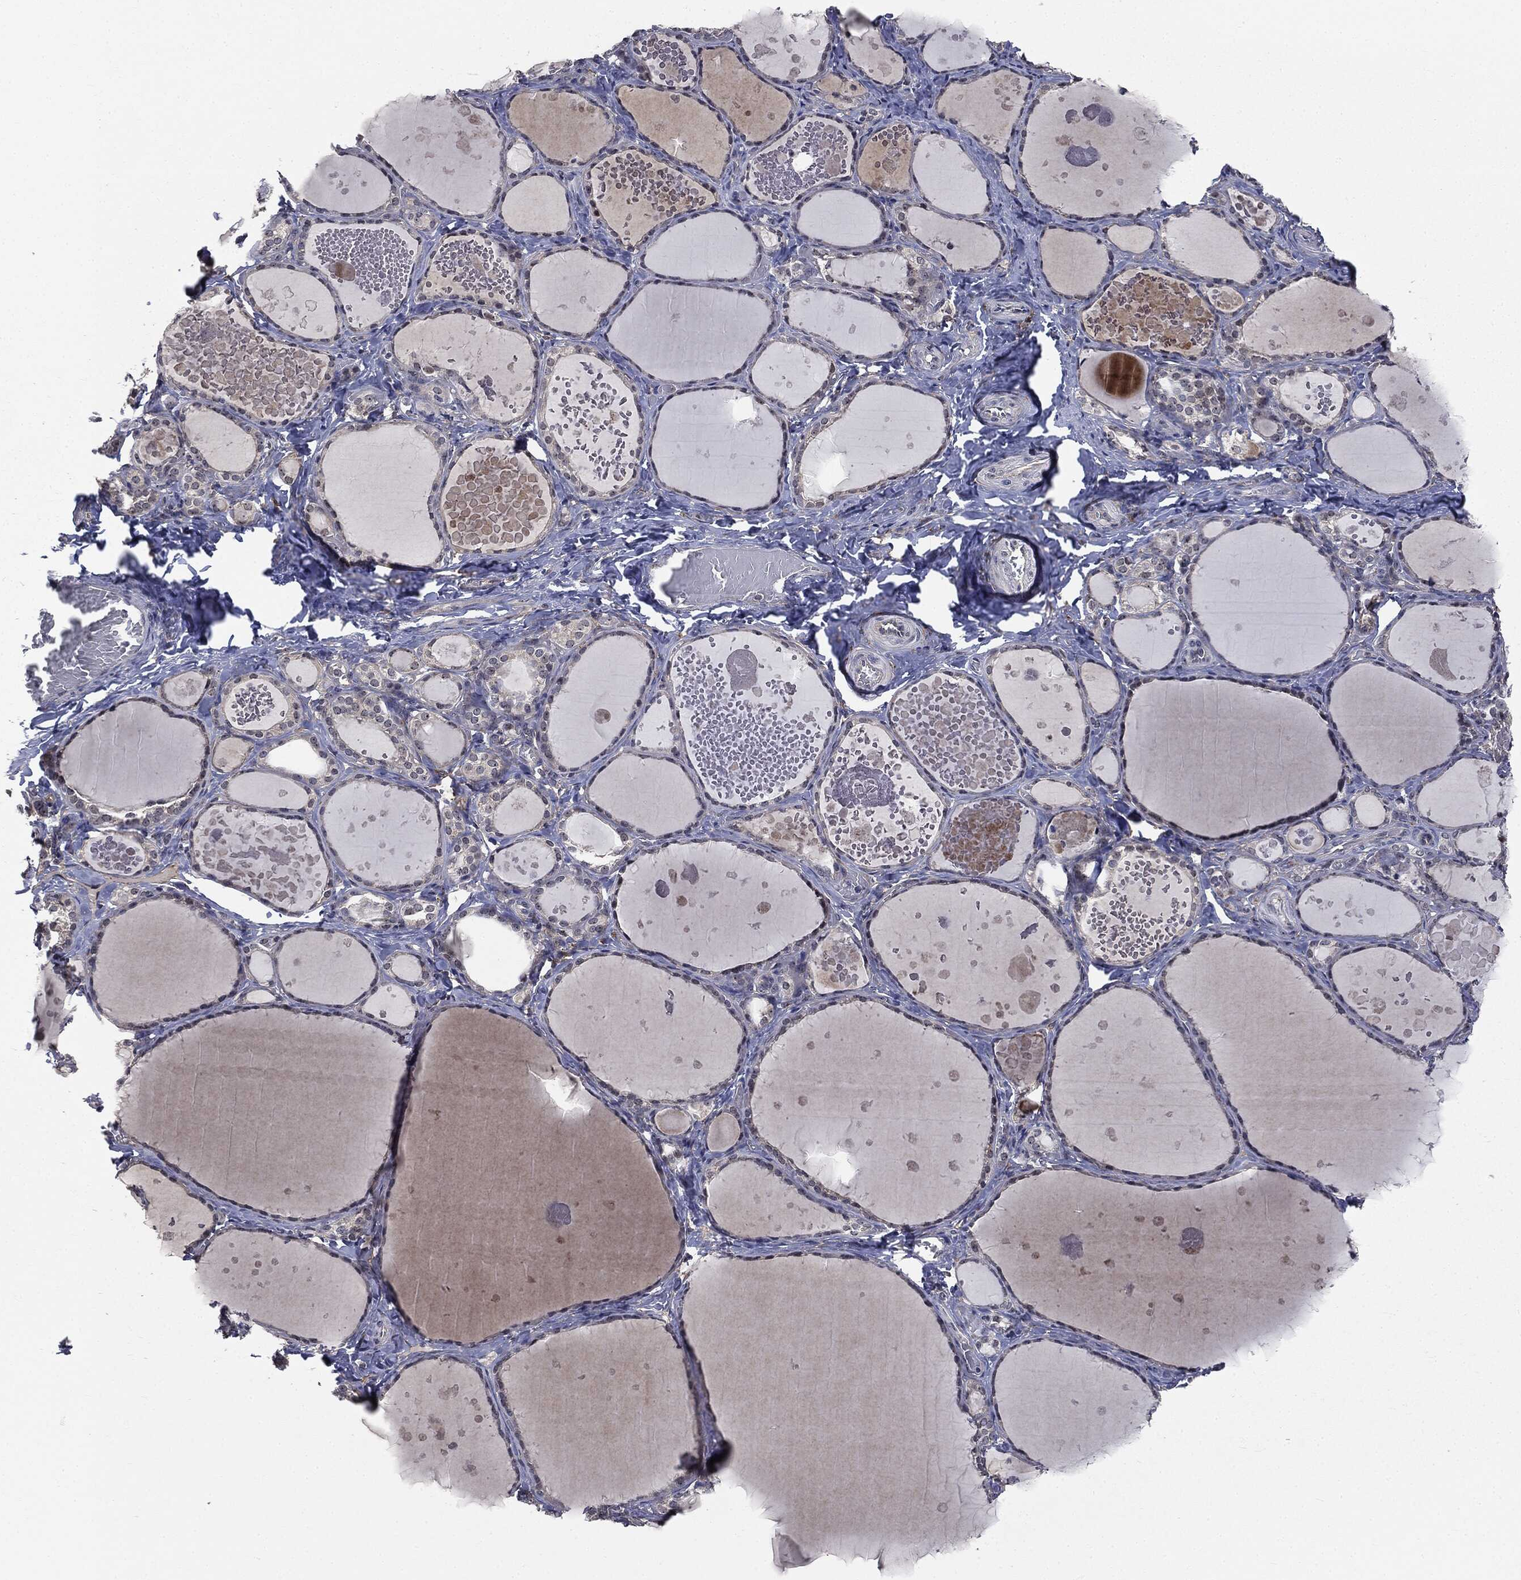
{"staining": {"intensity": "moderate", "quantity": "<25%", "location": "nuclear"}, "tissue": "thyroid gland", "cell_type": "Glandular cells", "image_type": "normal", "snomed": [{"axis": "morphology", "description": "Normal tissue, NOS"}, {"axis": "topography", "description": "Thyroid gland"}], "caption": "This image shows immunohistochemistry (IHC) staining of normal human thyroid gland, with low moderate nuclear positivity in approximately <25% of glandular cells.", "gene": "TRMT1L", "patient": {"sex": "female", "age": 56}}